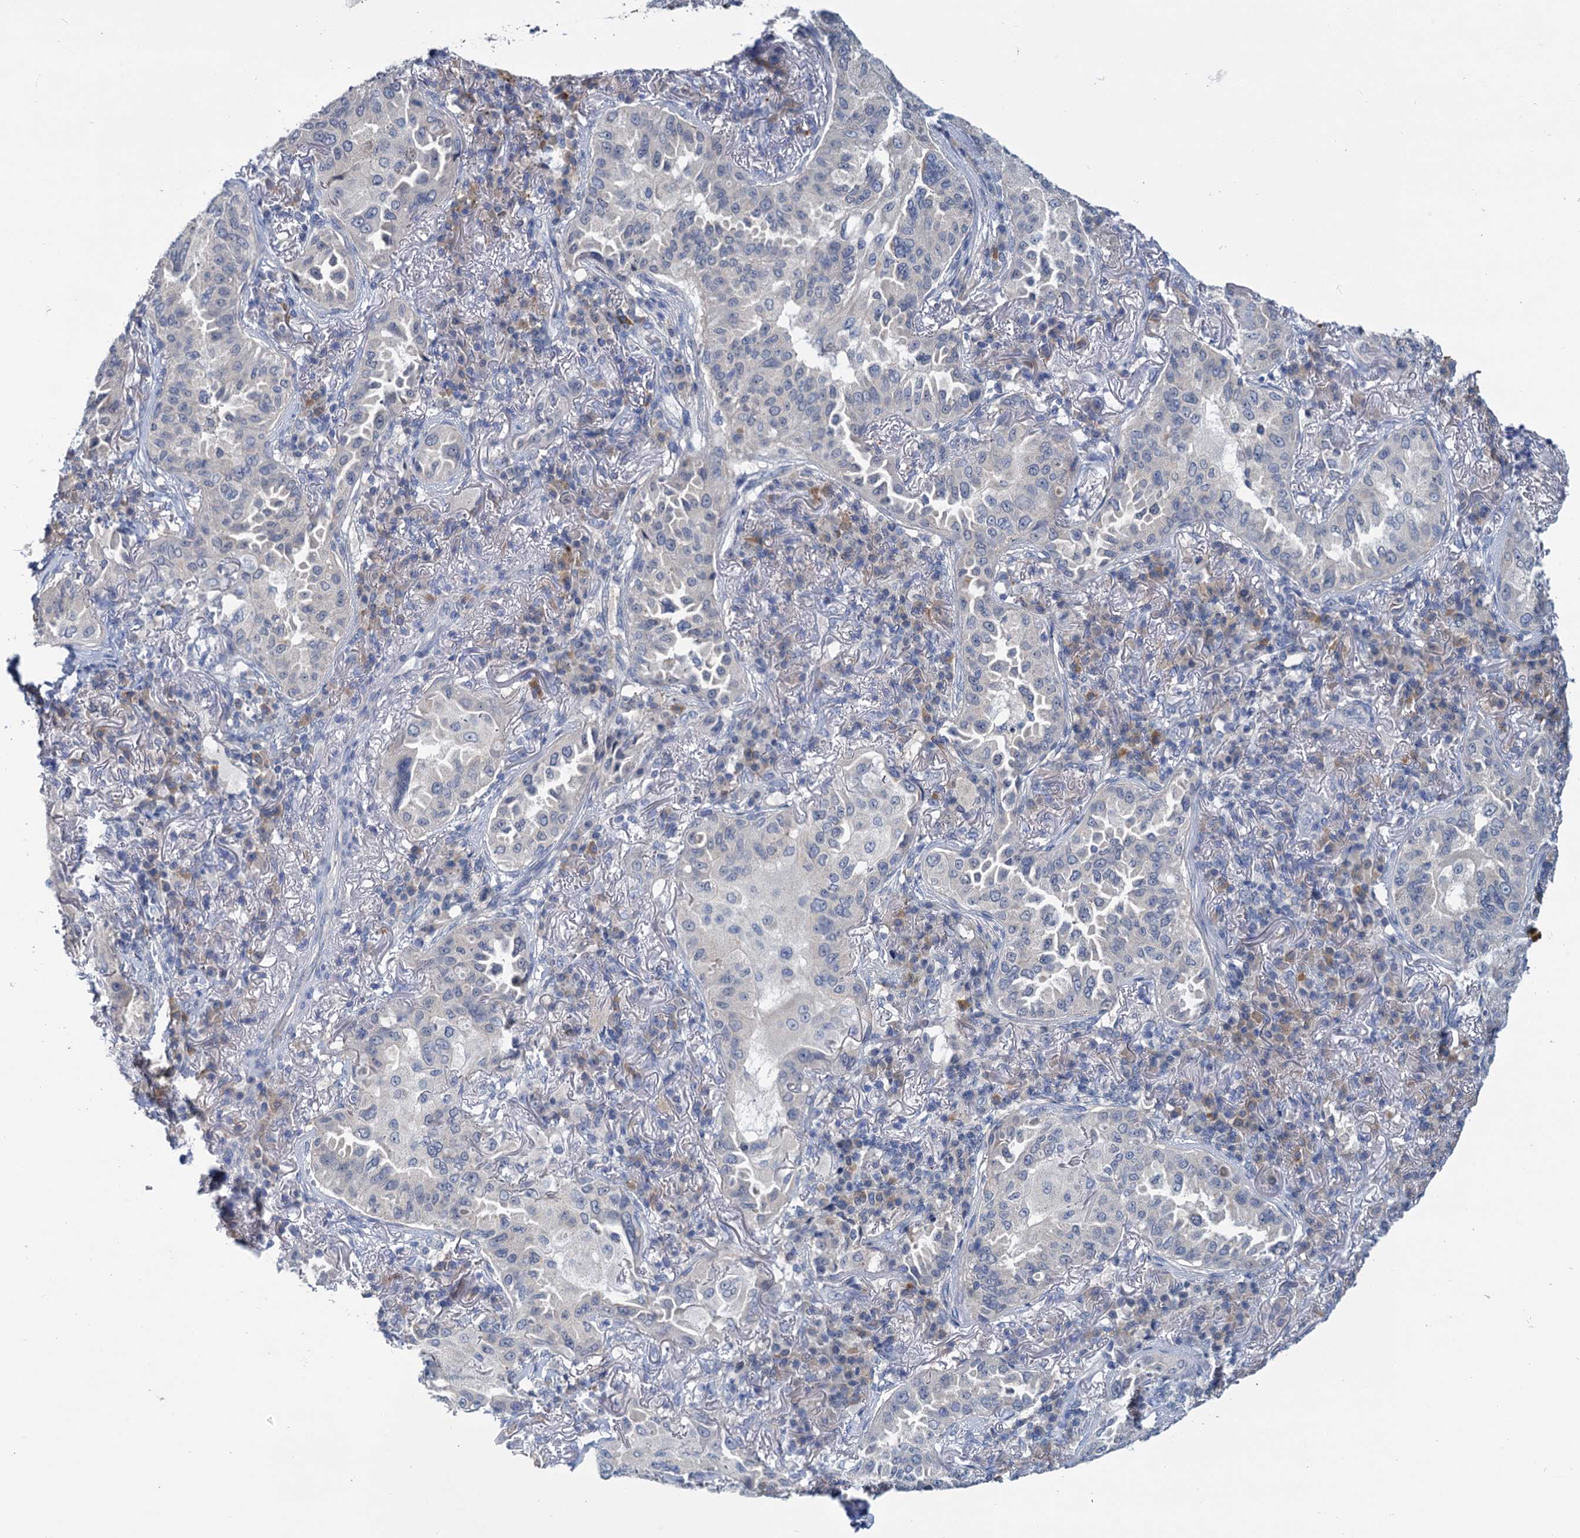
{"staining": {"intensity": "negative", "quantity": "none", "location": "none"}, "tissue": "lung cancer", "cell_type": "Tumor cells", "image_type": "cancer", "snomed": [{"axis": "morphology", "description": "Adenocarcinoma, NOS"}, {"axis": "topography", "description": "Lung"}], "caption": "Lung cancer was stained to show a protein in brown. There is no significant staining in tumor cells.", "gene": "ANKRD42", "patient": {"sex": "female", "age": 69}}